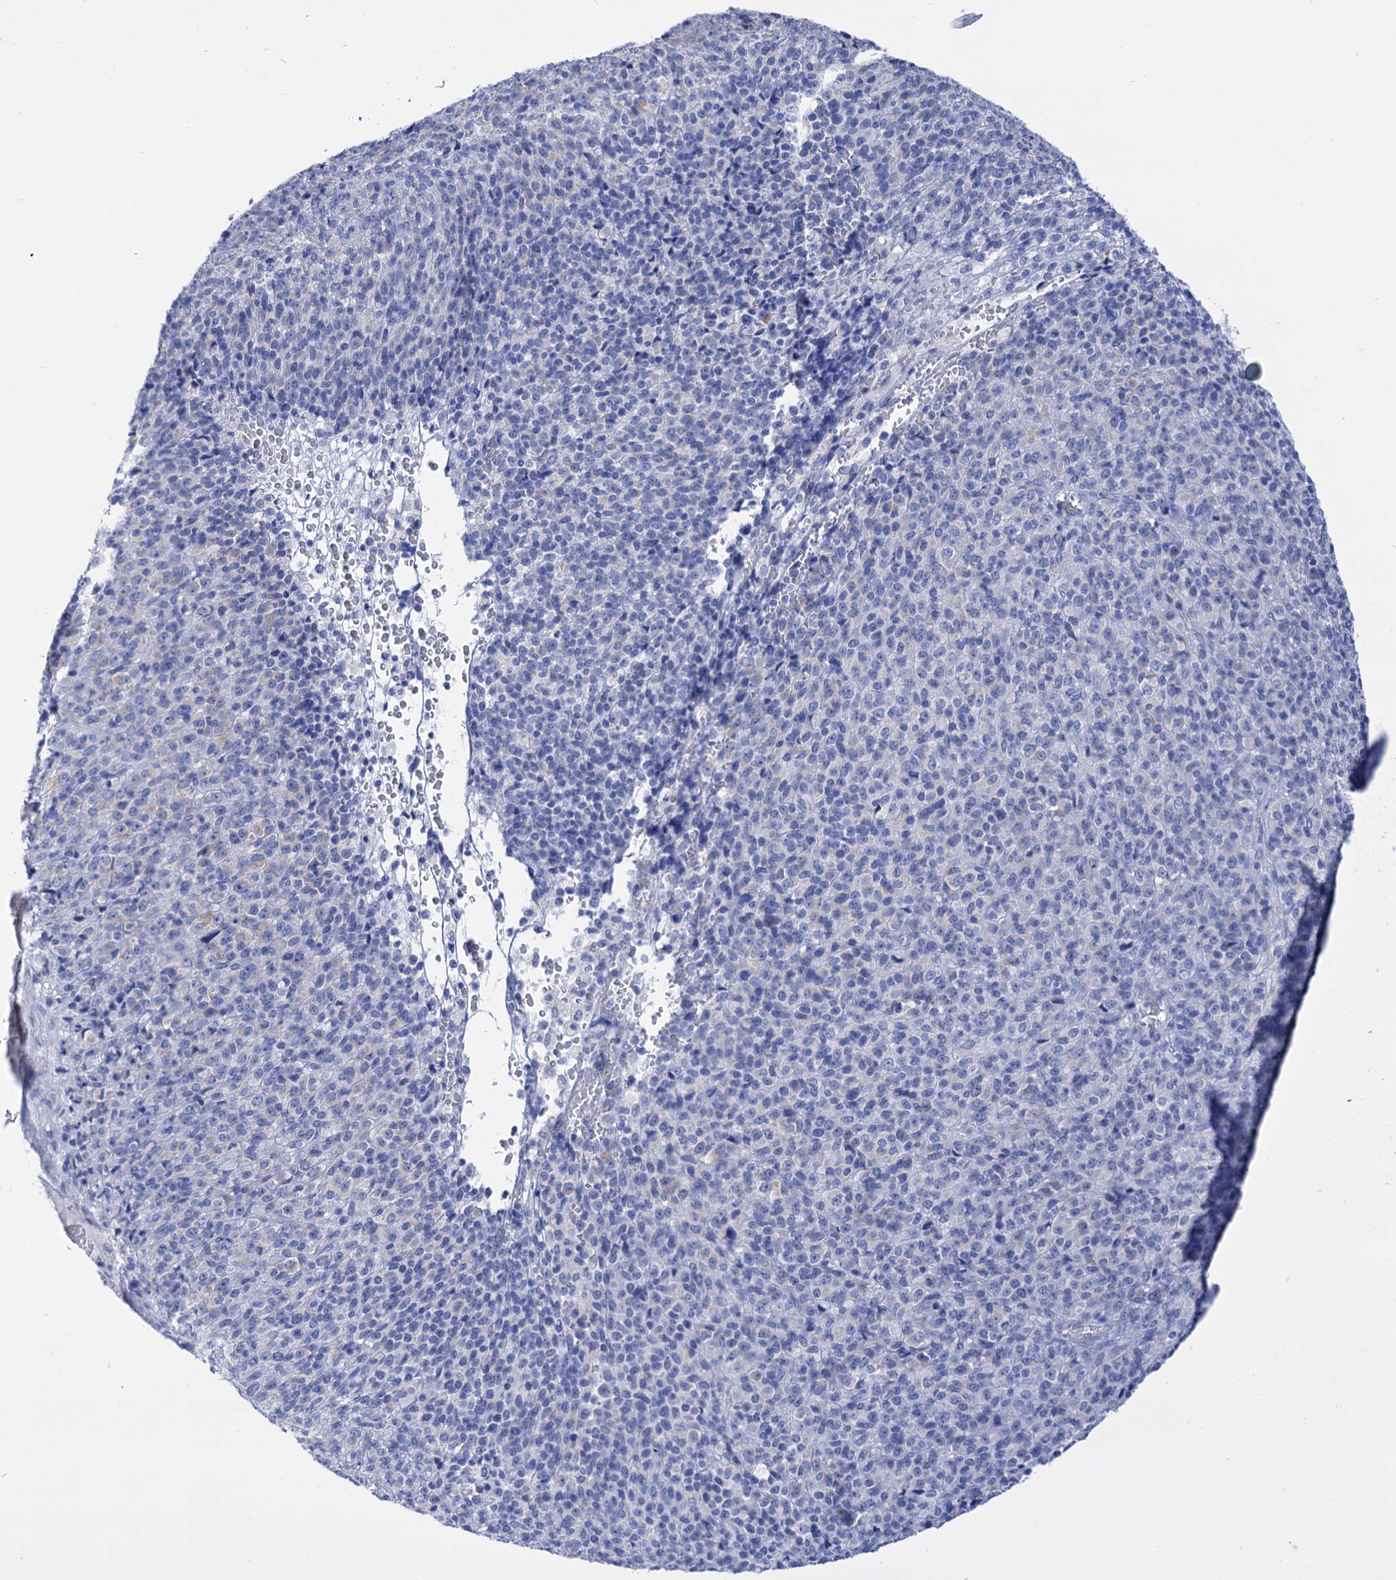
{"staining": {"intensity": "negative", "quantity": "none", "location": "none"}, "tissue": "melanoma", "cell_type": "Tumor cells", "image_type": "cancer", "snomed": [{"axis": "morphology", "description": "Malignant melanoma, Metastatic site"}, {"axis": "topography", "description": "Brain"}], "caption": "Tumor cells are negative for brown protein staining in malignant melanoma (metastatic site).", "gene": "YARS2", "patient": {"sex": "female", "age": 56}}